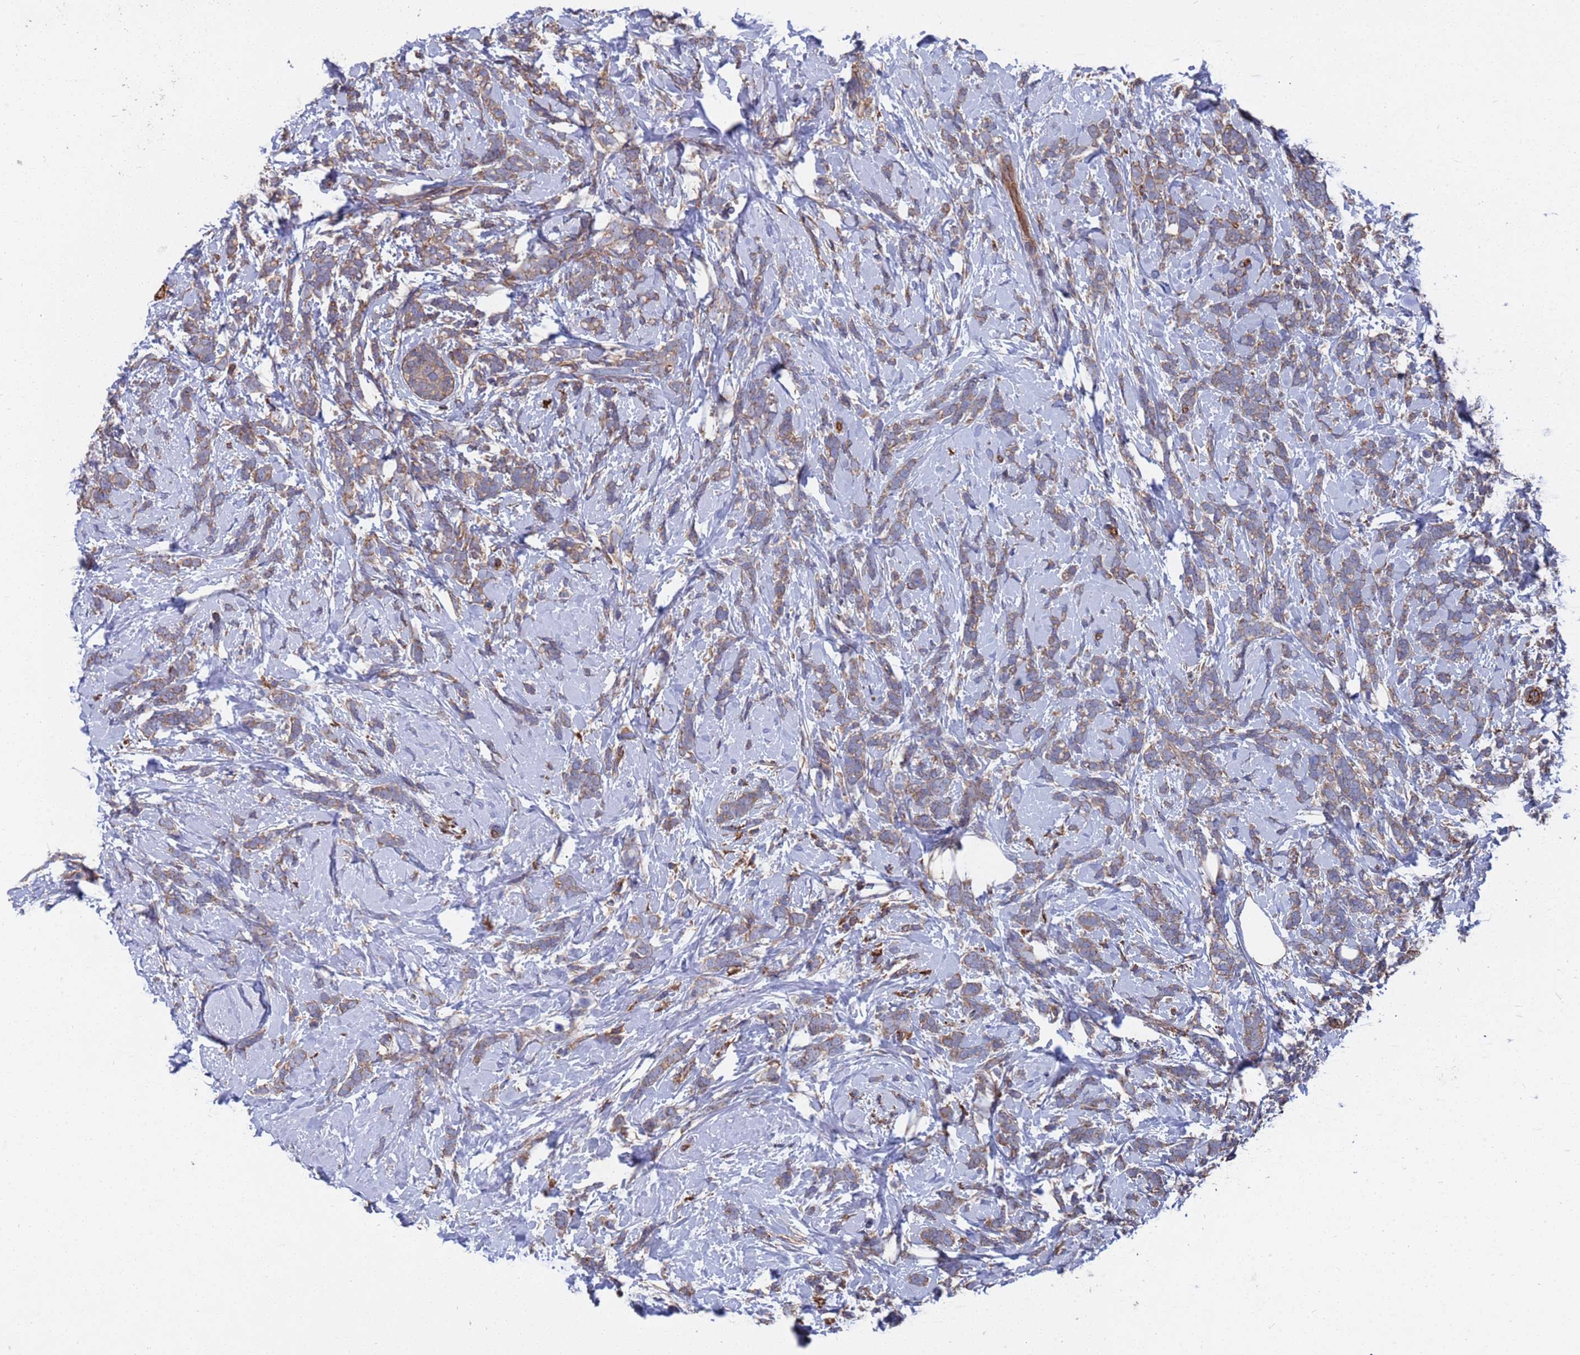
{"staining": {"intensity": "weak", "quantity": ">75%", "location": "cytoplasmic/membranous"}, "tissue": "breast cancer", "cell_type": "Tumor cells", "image_type": "cancer", "snomed": [{"axis": "morphology", "description": "Lobular carcinoma"}, {"axis": "topography", "description": "Breast"}], "caption": "Brown immunohistochemical staining in lobular carcinoma (breast) displays weak cytoplasmic/membranous expression in approximately >75% of tumor cells.", "gene": "PYCR1", "patient": {"sex": "female", "age": 58}}